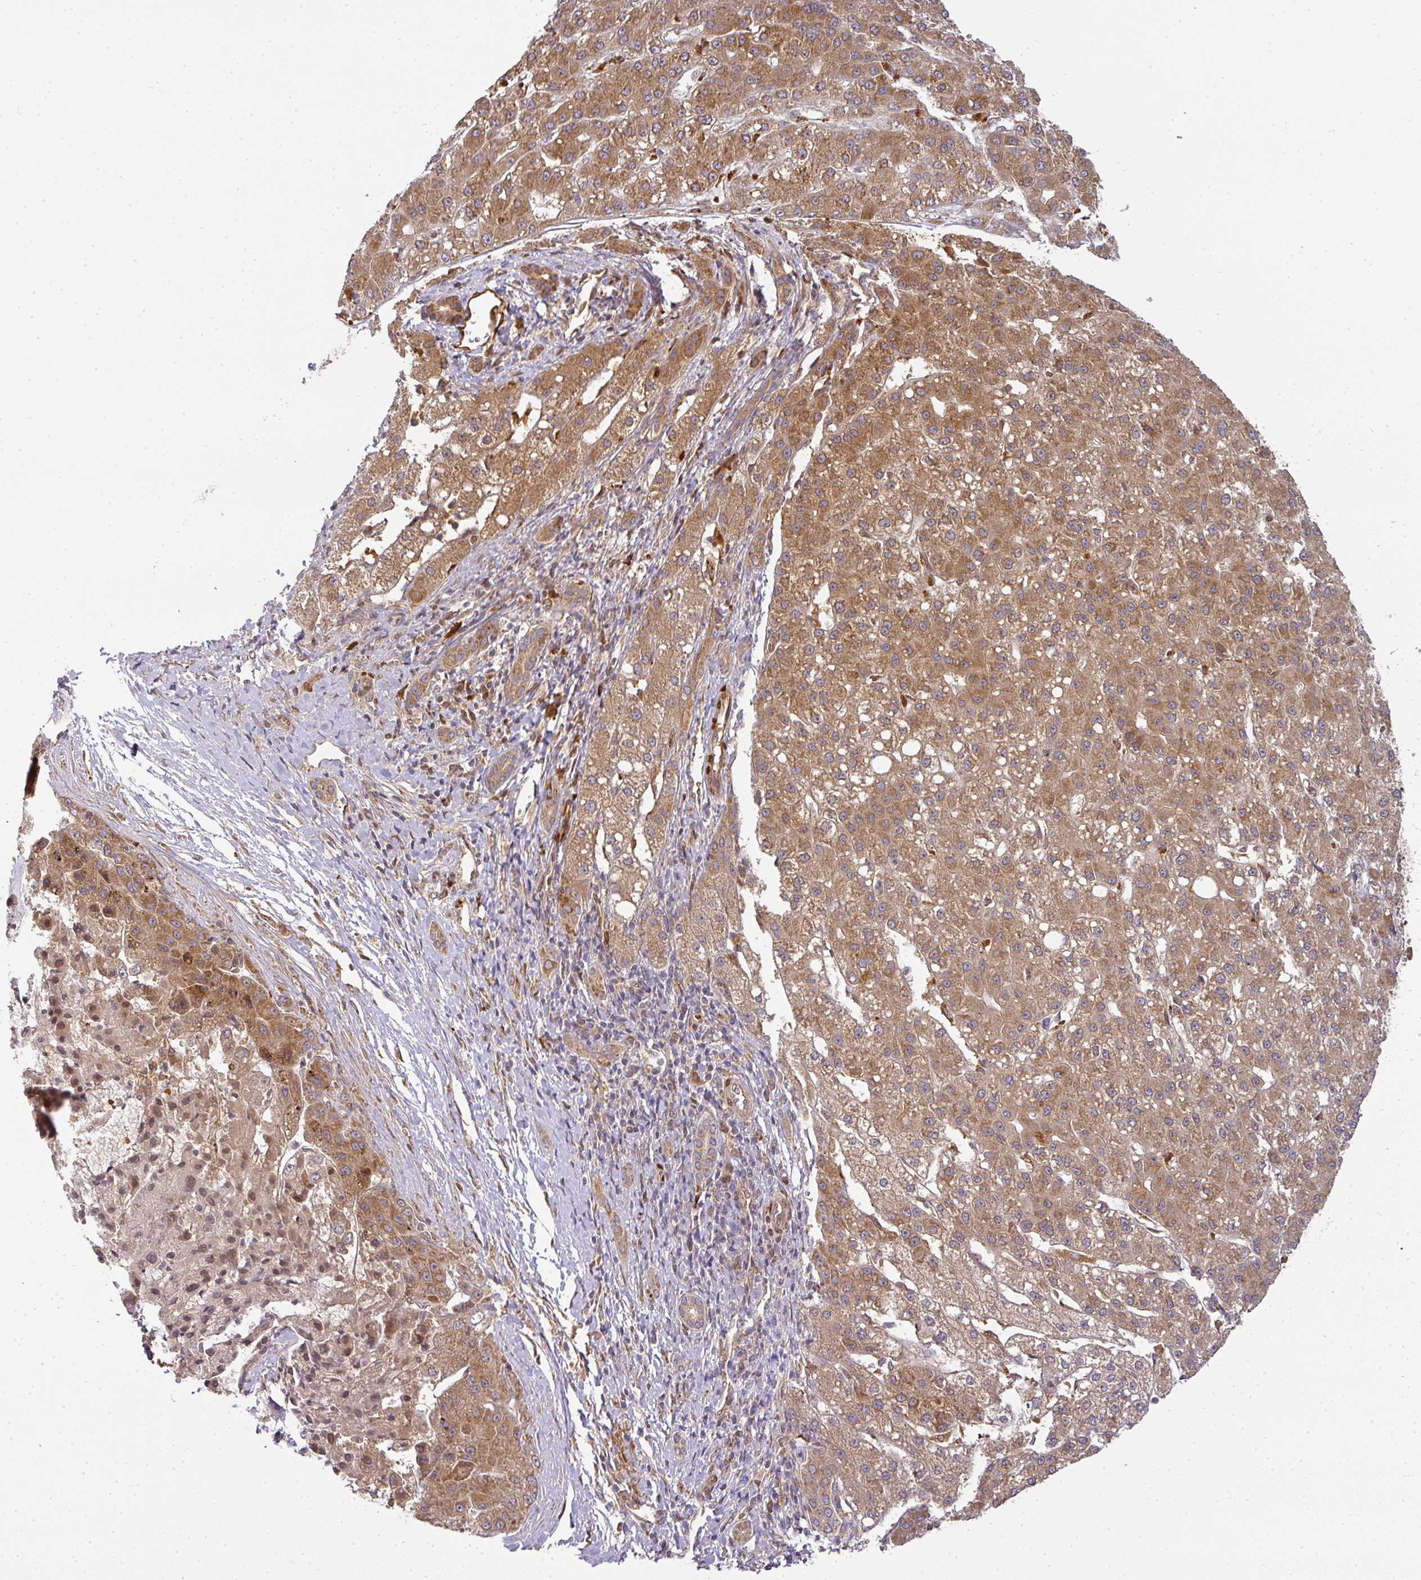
{"staining": {"intensity": "moderate", "quantity": ">75%", "location": "cytoplasmic/membranous"}, "tissue": "liver cancer", "cell_type": "Tumor cells", "image_type": "cancer", "snomed": [{"axis": "morphology", "description": "Carcinoma, Hepatocellular, NOS"}, {"axis": "topography", "description": "Liver"}], "caption": "Human liver hepatocellular carcinoma stained for a protein (brown) demonstrates moderate cytoplasmic/membranous positive positivity in about >75% of tumor cells.", "gene": "MALSU1", "patient": {"sex": "male", "age": 67}}